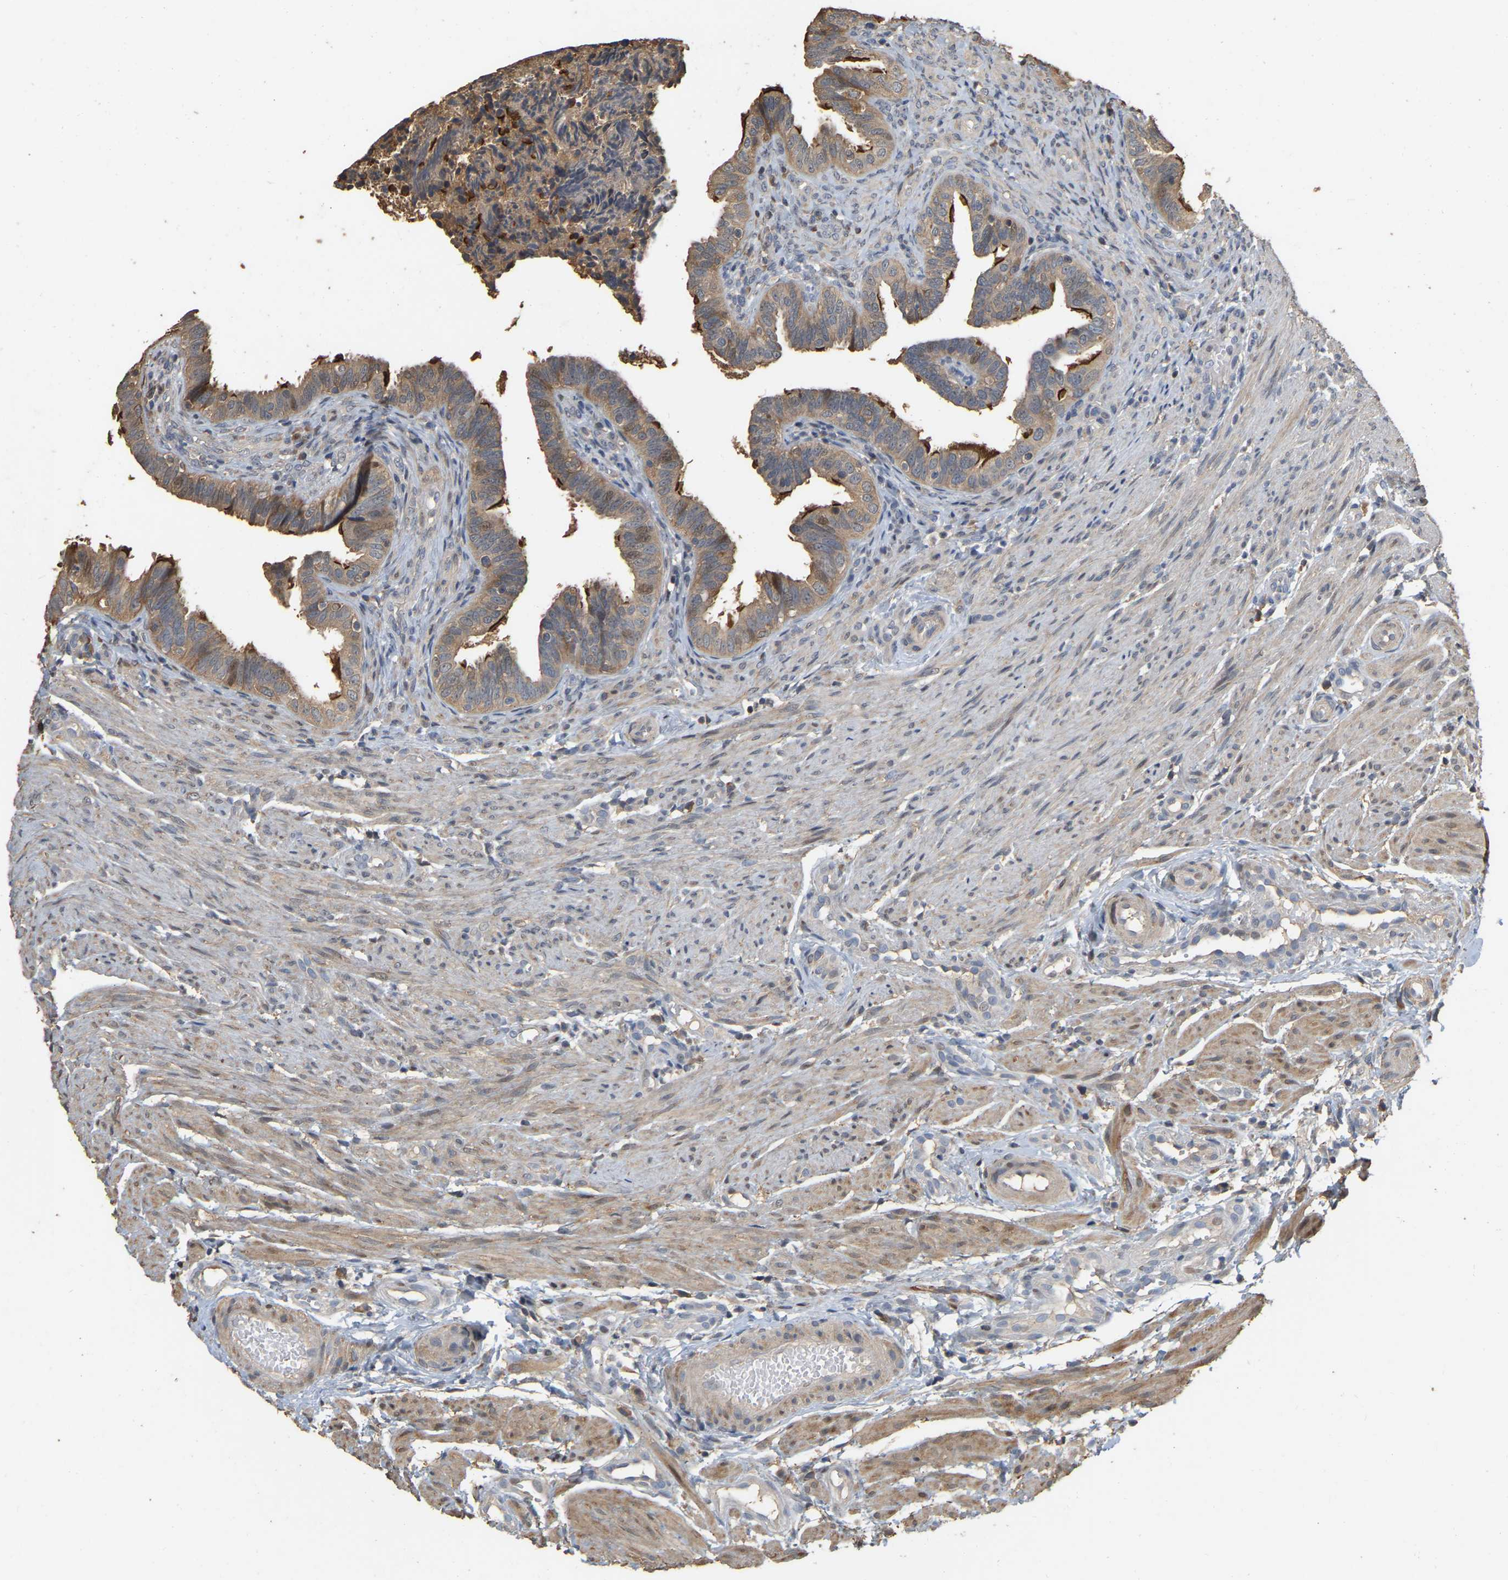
{"staining": {"intensity": "strong", "quantity": ">75%", "location": "cytoplasmic/membranous"}, "tissue": "fallopian tube", "cell_type": "Glandular cells", "image_type": "normal", "snomed": [{"axis": "morphology", "description": "Normal tissue, NOS"}, {"axis": "topography", "description": "Fallopian tube"}, {"axis": "topography", "description": "Placenta"}], "caption": "Protein positivity by immunohistochemistry (IHC) displays strong cytoplasmic/membranous expression in approximately >75% of glandular cells in normal fallopian tube.", "gene": "NCS1", "patient": {"sex": "female", "age": 34}}